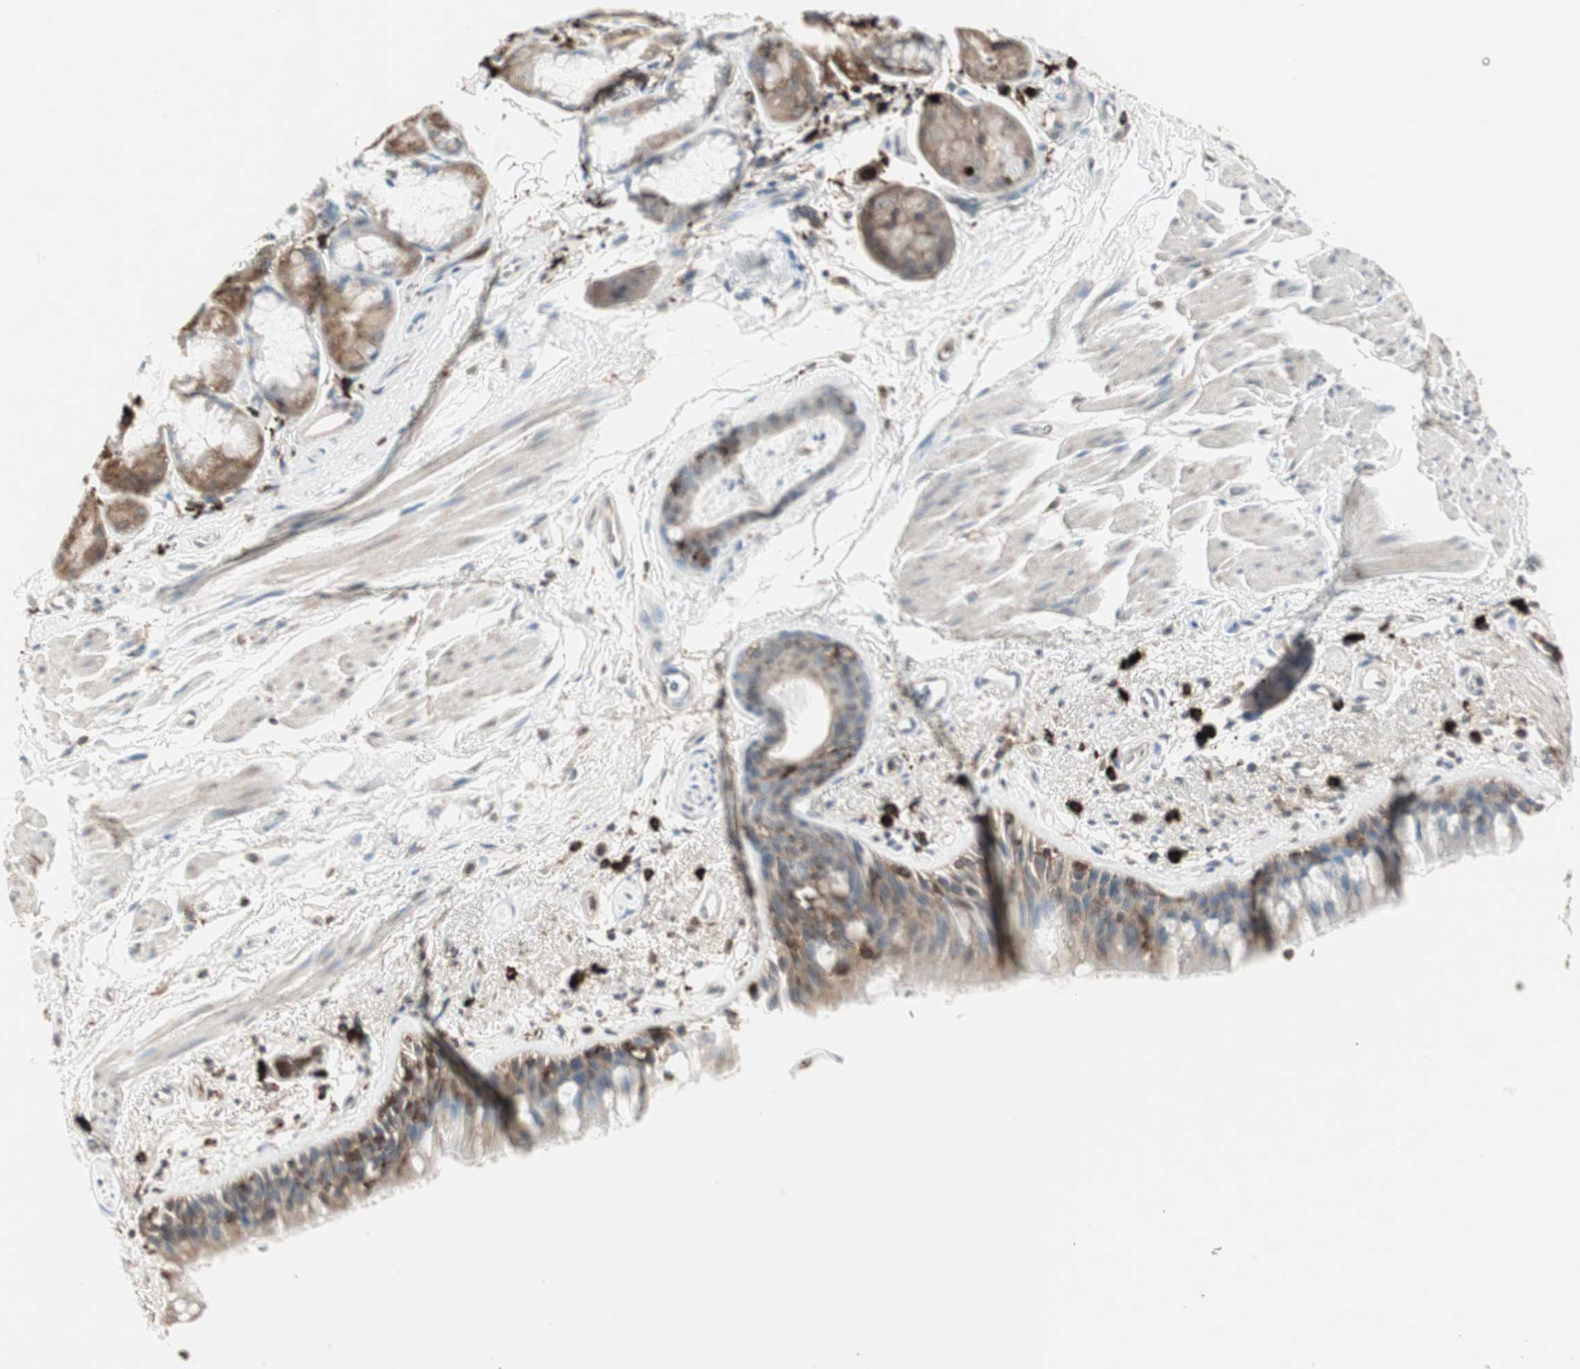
{"staining": {"intensity": "moderate", "quantity": ">75%", "location": "cytoplasmic/membranous"}, "tissue": "bronchus", "cell_type": "Respiratory epithelial cells", "image_type": "normal", "snomed": [{"axis": "morphology", "description": "Normal tissue, NOS"}, {"axis": "morphology", "description": "Adenocarcinoma, NOS"}, {"axis": "topography", "description": "Bronchus"}, {"axis": "topography", "description": "Lung"}], "caption": "An image showing moderate cytoplasmic/membranous staining in approximately >75% of respiratory epithelial cells in normal bronchus, as visualized by brown immunohistochemical staining.", "gene": "MMP3", "patient": {"sex": "female", "age": 54}}